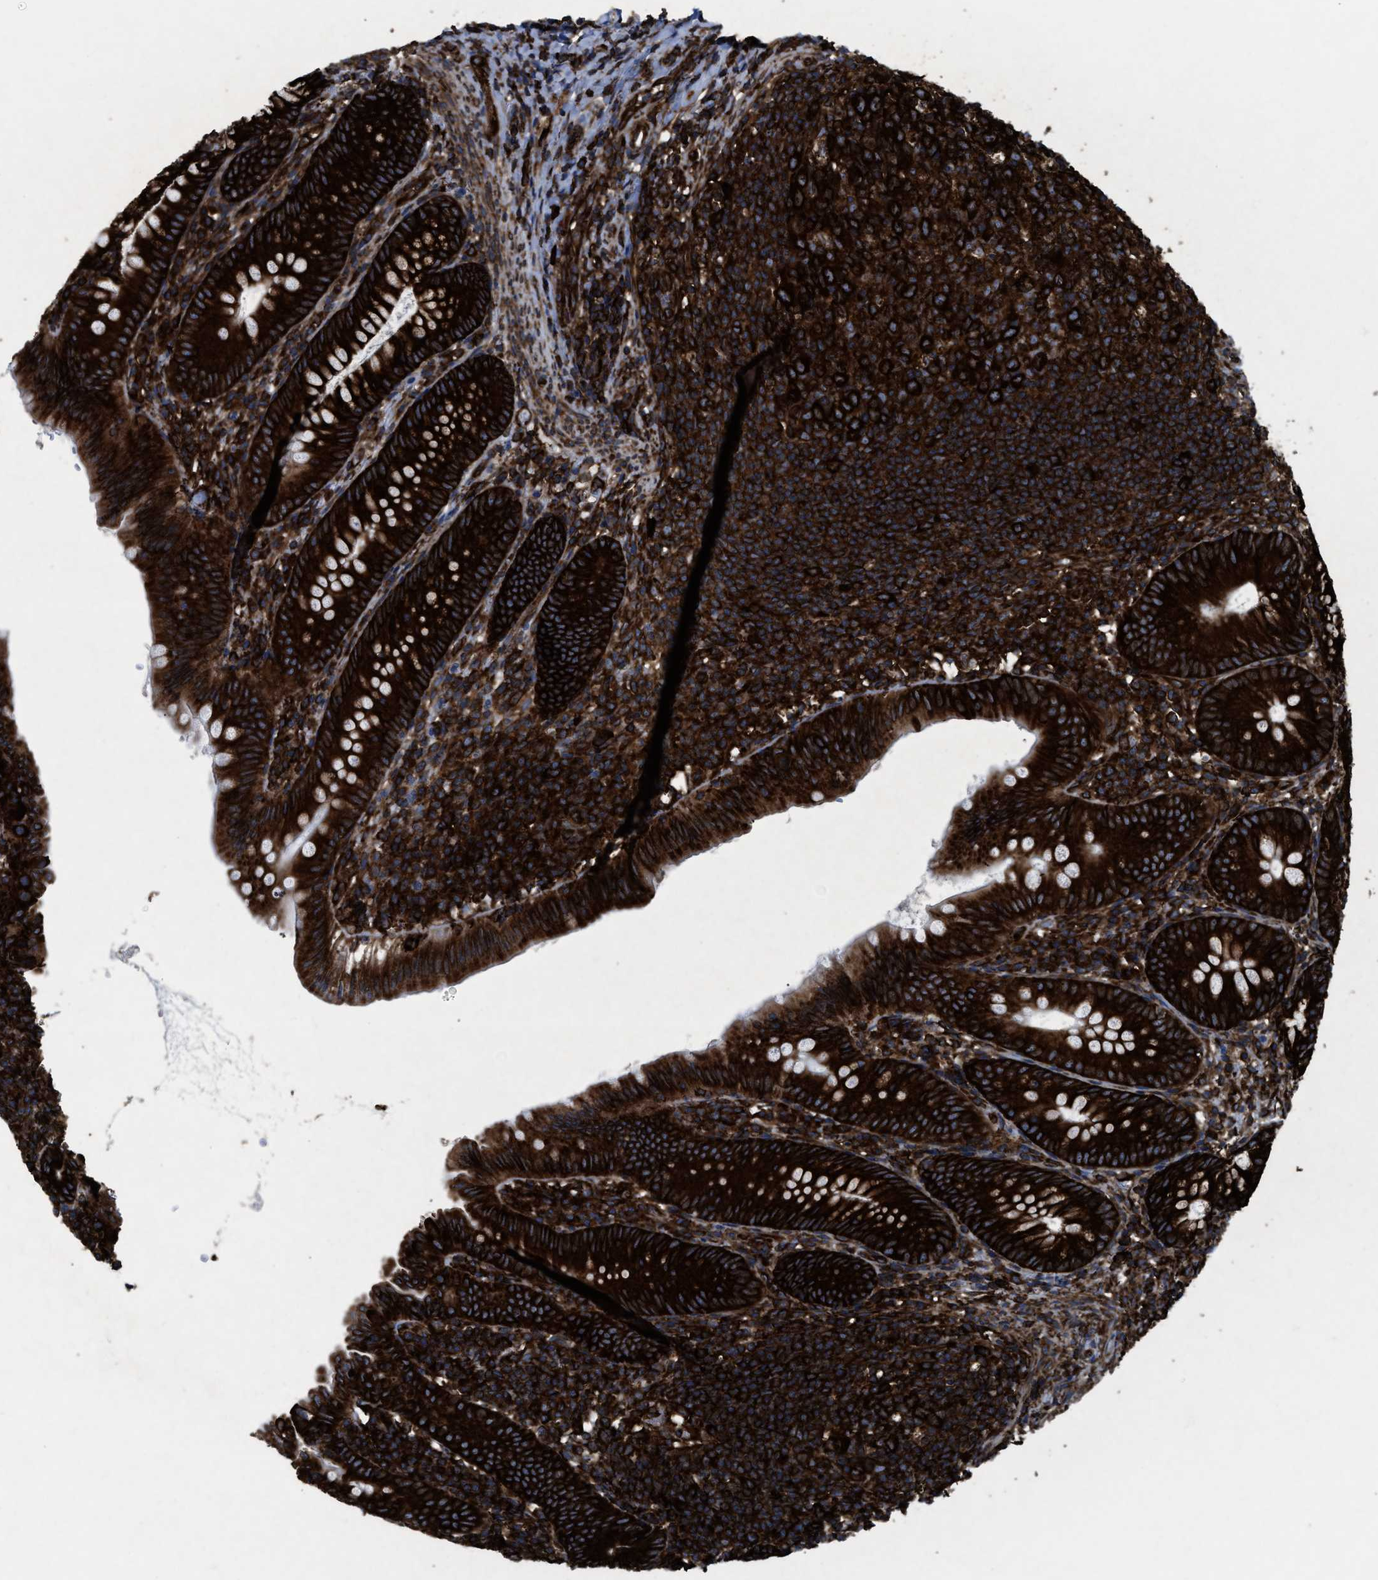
{"staining": {"intensity": "strong", "quantity": ">75%", "location": "cytoplasmic/membranous"}, "tissue": "appendix", "cell_type": "Glandular cells", "image_type": "normal", "snomed": [{"axis": "morphology", "description": "Normal tissue, NOS"}, {"axis": "topography", "description": "Appendix"}], "caption": "Immunohistochemical staining of unremarkable appendix demonstrates >75% levels of strong cytoplasmic/membranous protein staining in about >75% of glandular cells. Immunohistochemistry (ihc) stains the protein in brown and the nuclei are stained blue.", "gene": "CAPRIN1", "patient": {"sex": "male", "age": 1}}